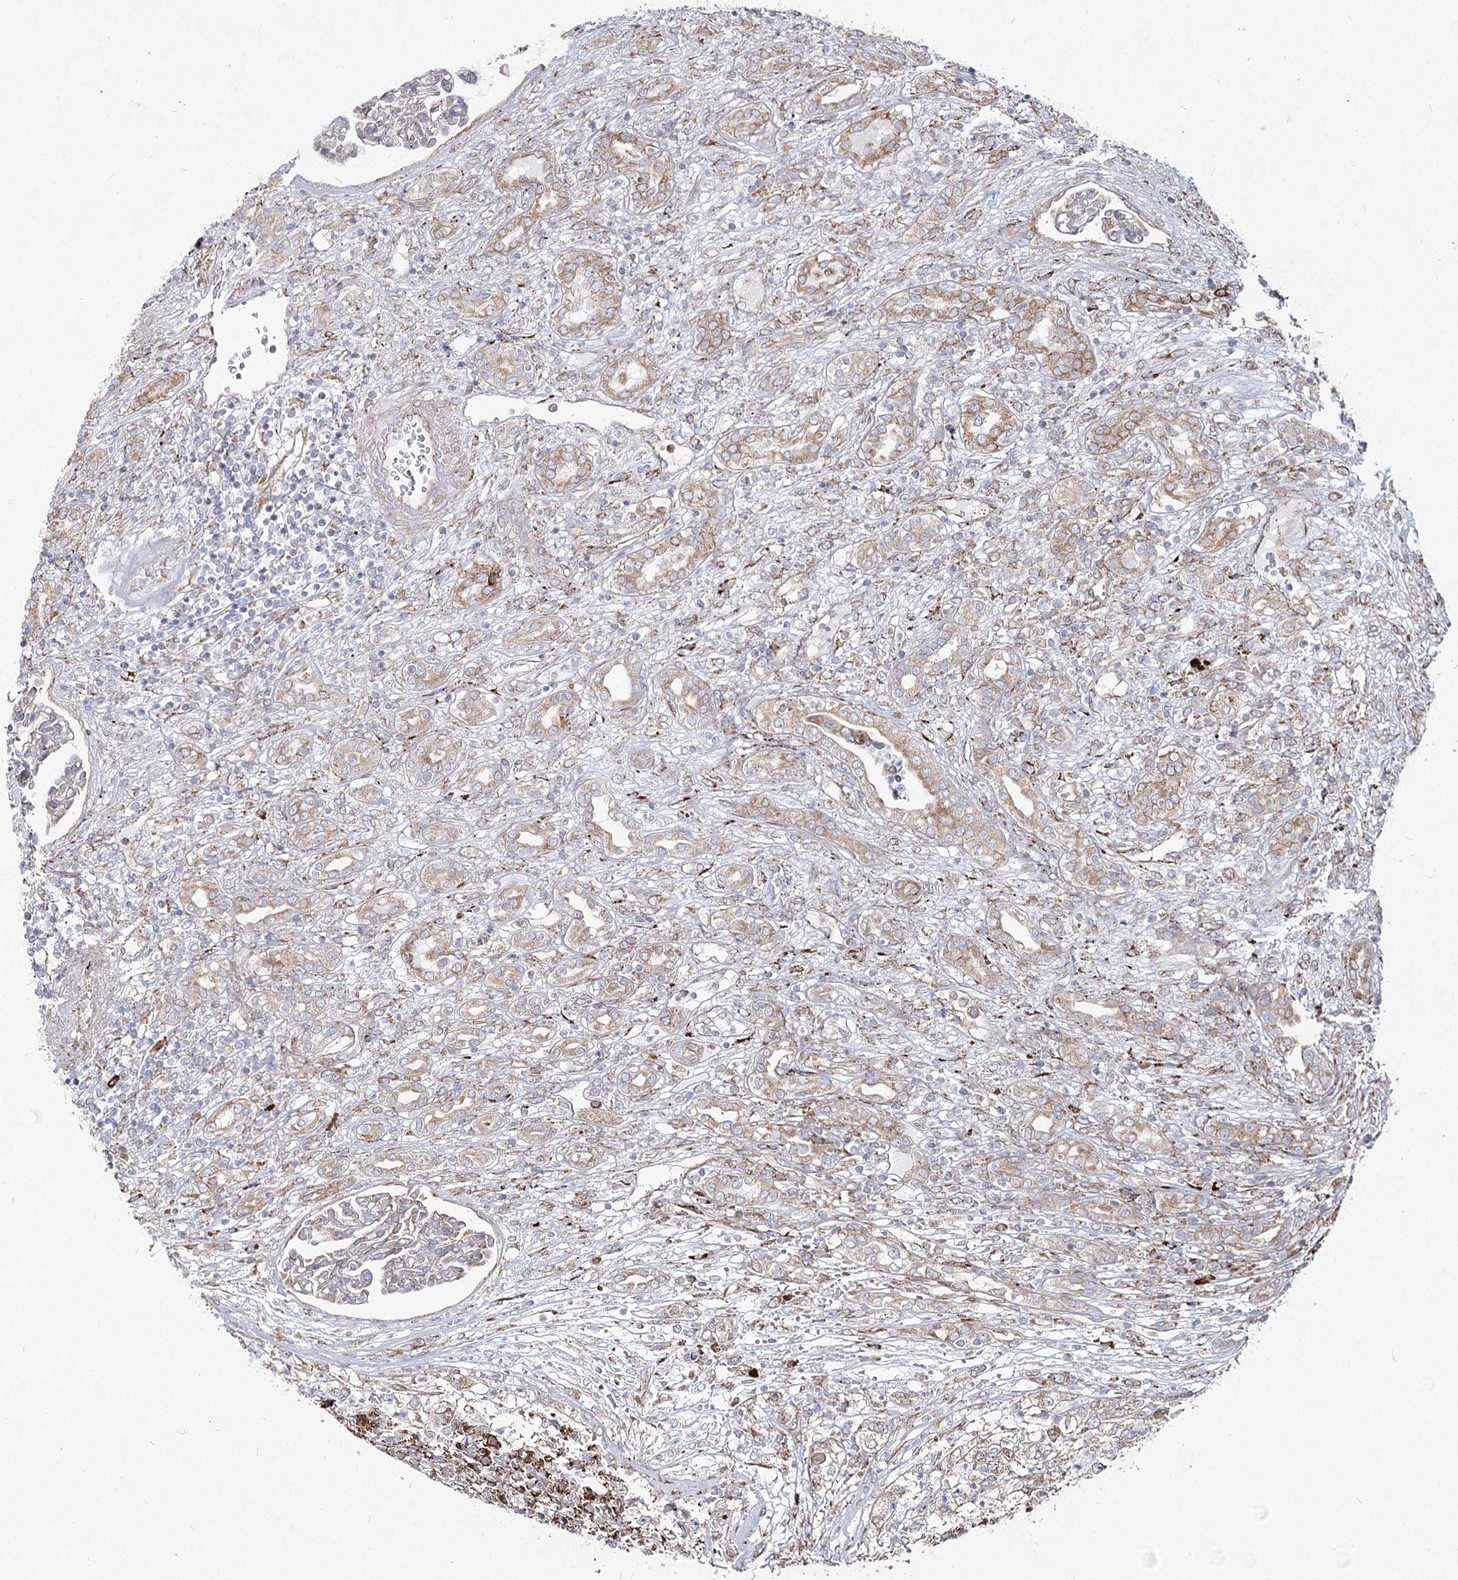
{"staining": {"intensity": "weak", "quantity": ">75%", "location": "cytoplasmic/membranous"}, "tissue": "renal cancer", "cell_type": "Tumor cells", "image_type": "cancer", "snomed": [{"axis": "morphology", "description": "Adenocarcinoma, NOS"}, {"axis": "topography", "description": "Kidney"}], "caption": "The micrograph reveals staining of adenocarcinoma (renal), revealing weak cytoplasmic/membranous protein expression (brown color) within tumor cells.", "gene": "NHLRC2", "patient": {"sex": "female", "age": 54}}